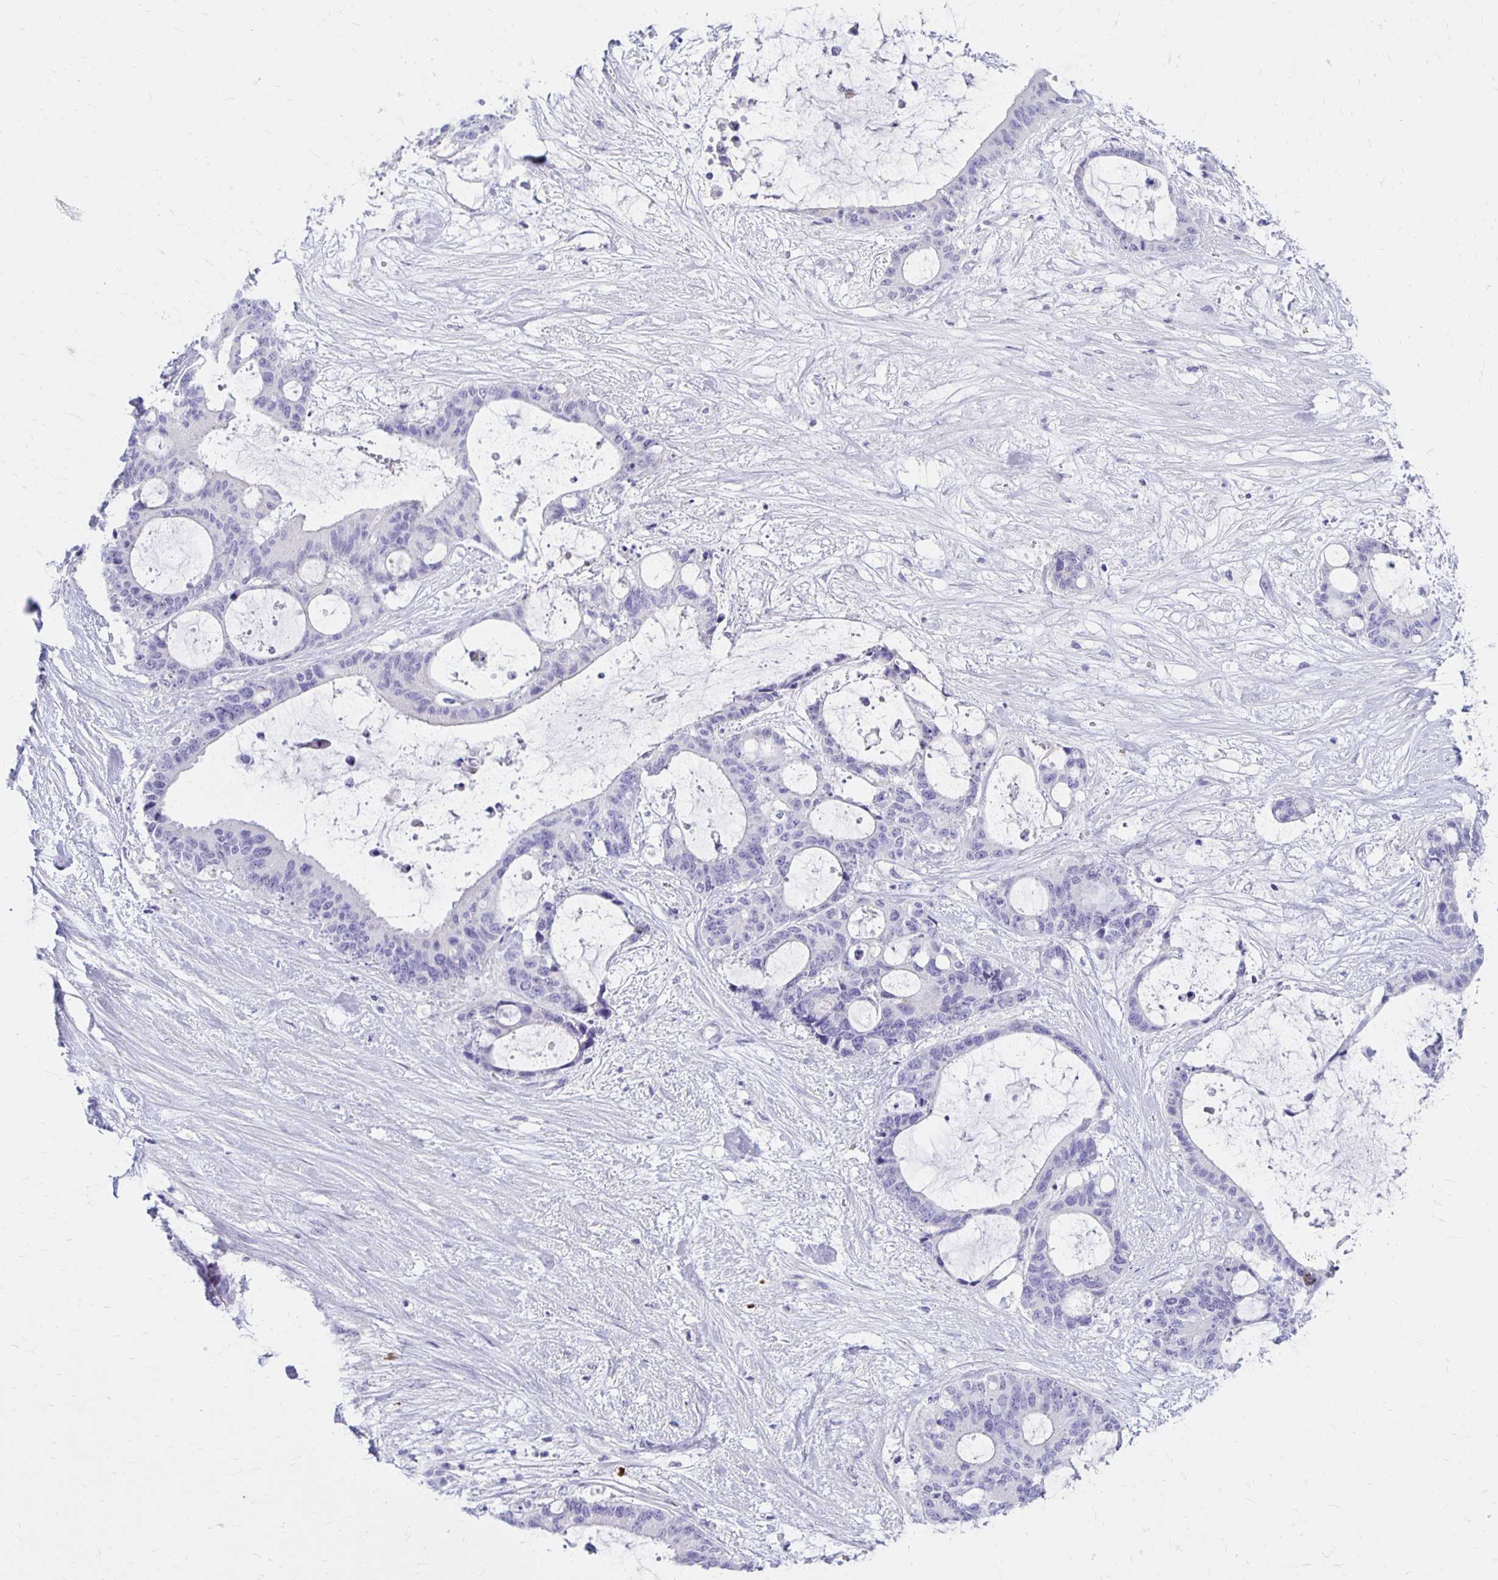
{"staining": {"intensity": "negative", "quantity": "none", "location": "none"}, "tissue": "liver cancer", "cell_type": "Tumor cells", "image_type": "cancer", "snomed": [{"axis": "morphology", "description": "Normal tissue, NOS"}, {"axis": "morphology", "description": "Cholangiocarcinoma"}, {"axis": "topography", "description": "Liver"}, {"axis": "topography", "description": "Peripheral nerve tissue"}], "caption": "Immunohistochemistry histopathology image of human liver cholangiocarcinoma stained for a protein (brown), which demonstrates no expression in tumor cells. (DAB (3,3'-diaminobenzidine) IHC, high magnification).", "gene": "FNTB", "patient": {"sex": "female", "age": 73}}